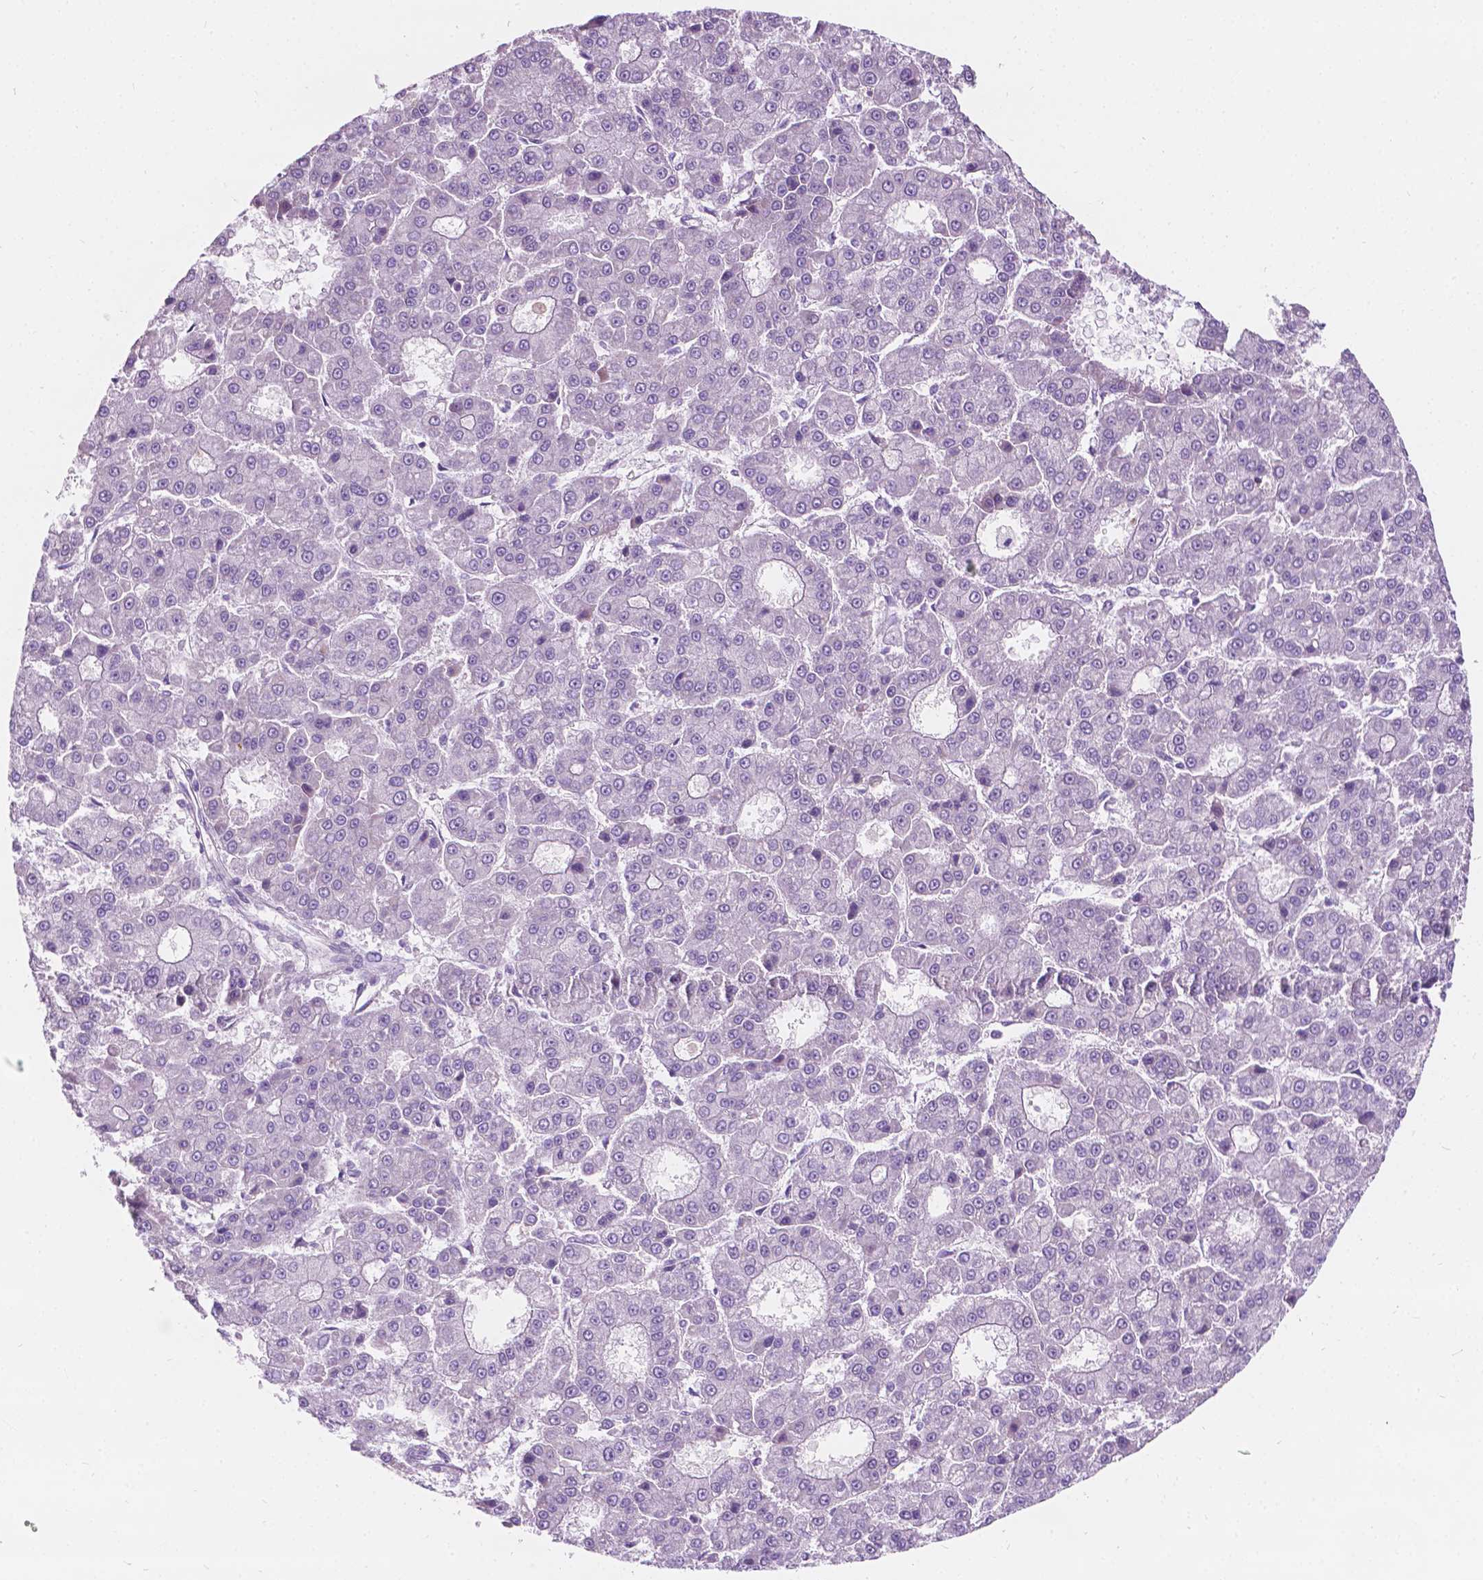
{"staining": {"intensity": "negative", "quantity": "none", "location": "none"}, "tissue": "liver cancer", "cell_type": "Tumor cells", "image_type": "cancer", "snomed": [{"axis": "morphology", "description": "Carcinoma, Hepatocellular, NOS"}, {"axis": "topography", "description": "Liver"}], "caption": "DAB (3,3'-diaminobenzidine) immunohistochemical staining of human liver hepatocellular carcinoma demonstrates no significant expression in tumor cells. (DAB immunohistochemistry (IHC) visualized using brightfield microscopy, high magnification).", "gene": "NOS1AP", "patient": {"sex": "male", "age": 70}}